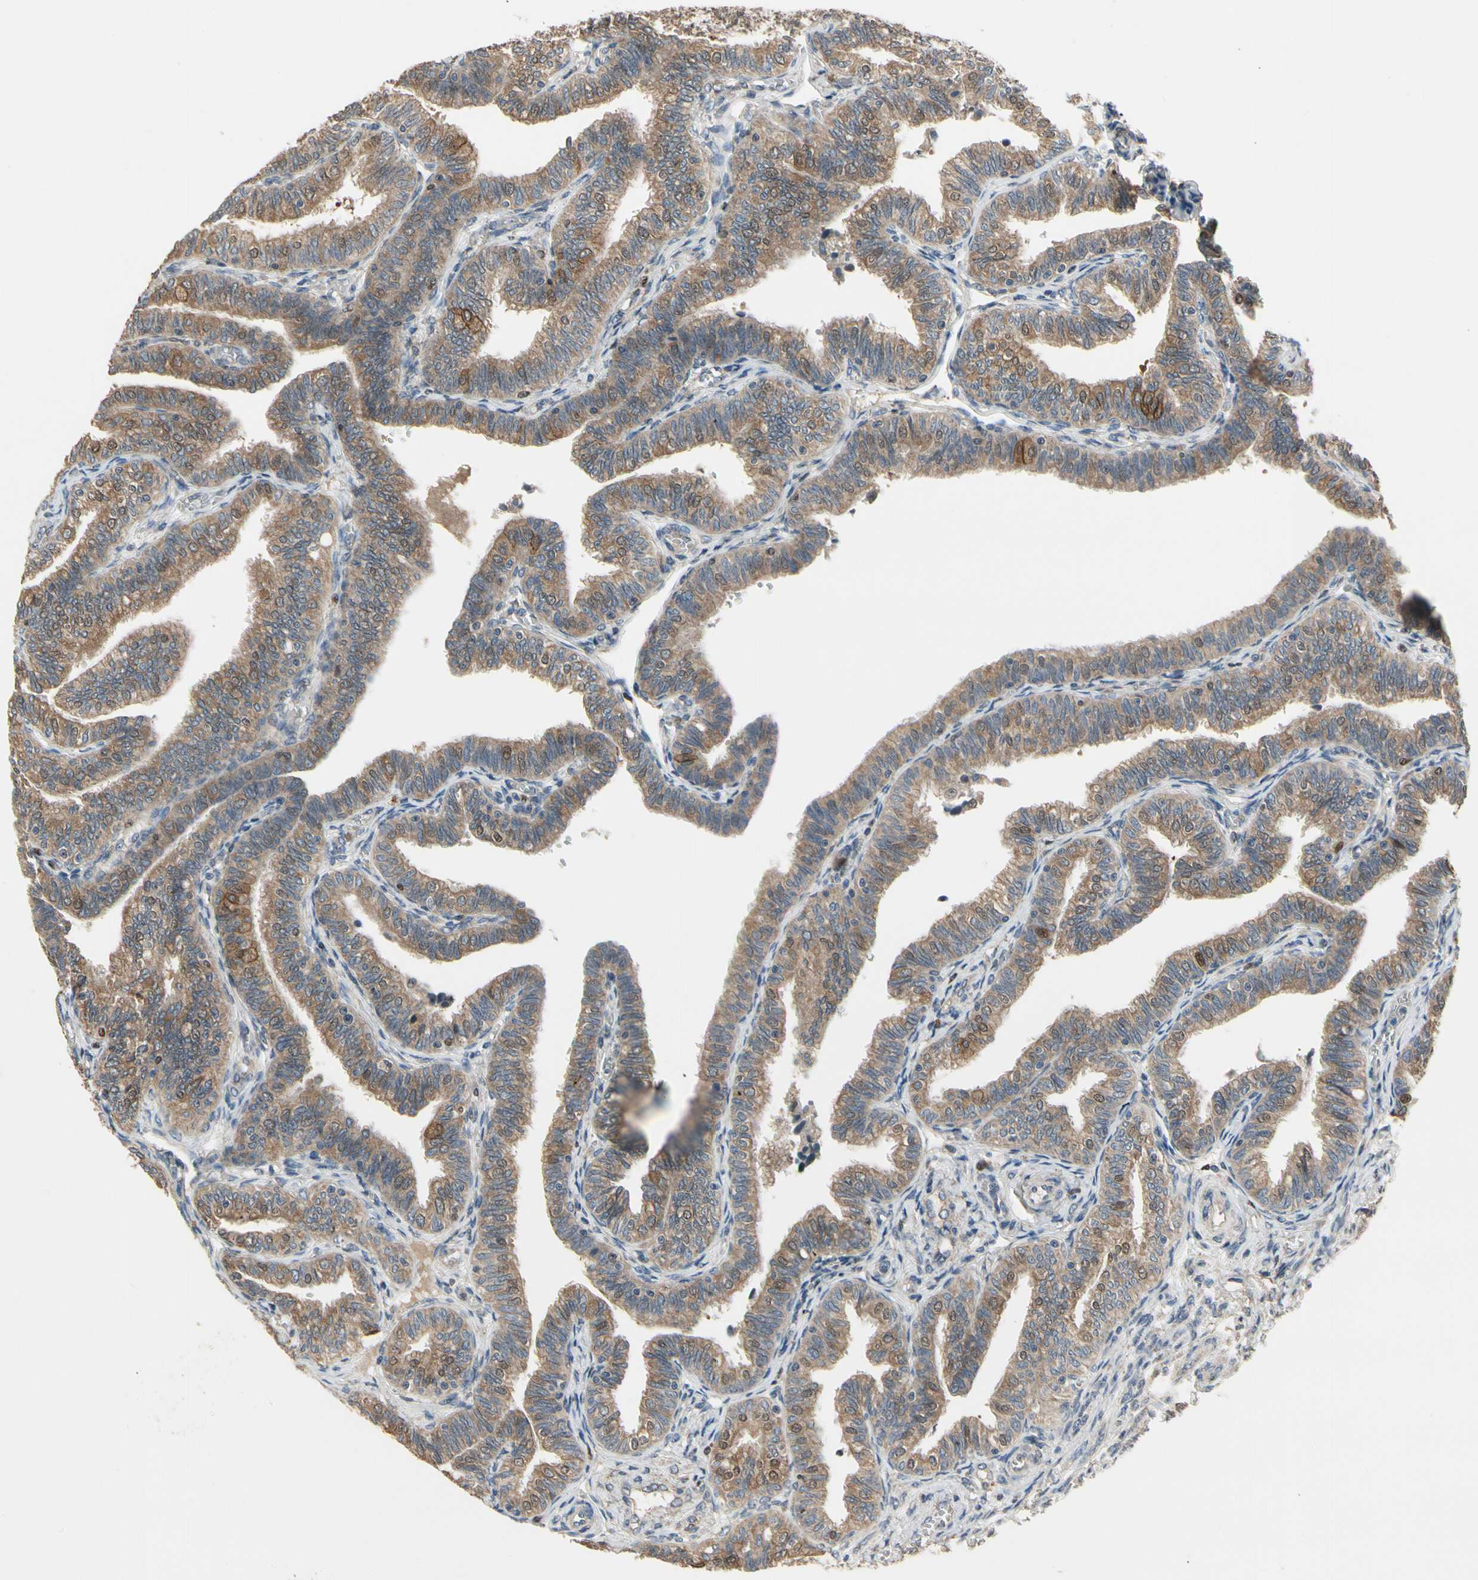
{"staining": {"intensity": "moderate", "quantity": "25%-75%", "location": "cytoplasmic/membranous,nuclear"}, "tissue": "fallopian tube", "cell_type": "Glandular cells", "image_type": "normal", "snomed": [{"axis": "morphology", "description": "Normal tissue, NOS"}, {"axis": "topography", "description": "Fallopian tube"}], "caption": "Immunohistochemistry (IHC) photomicrograph of normal human fallopian tube stained for a protein (brown), which displays medium levels of moderate cytoplasmic/membranous,nuclear expression in approximately 25%-75% of glandular cells.", "gene": "CGREF1", "patient": {"sex": "female", "age": 46}}